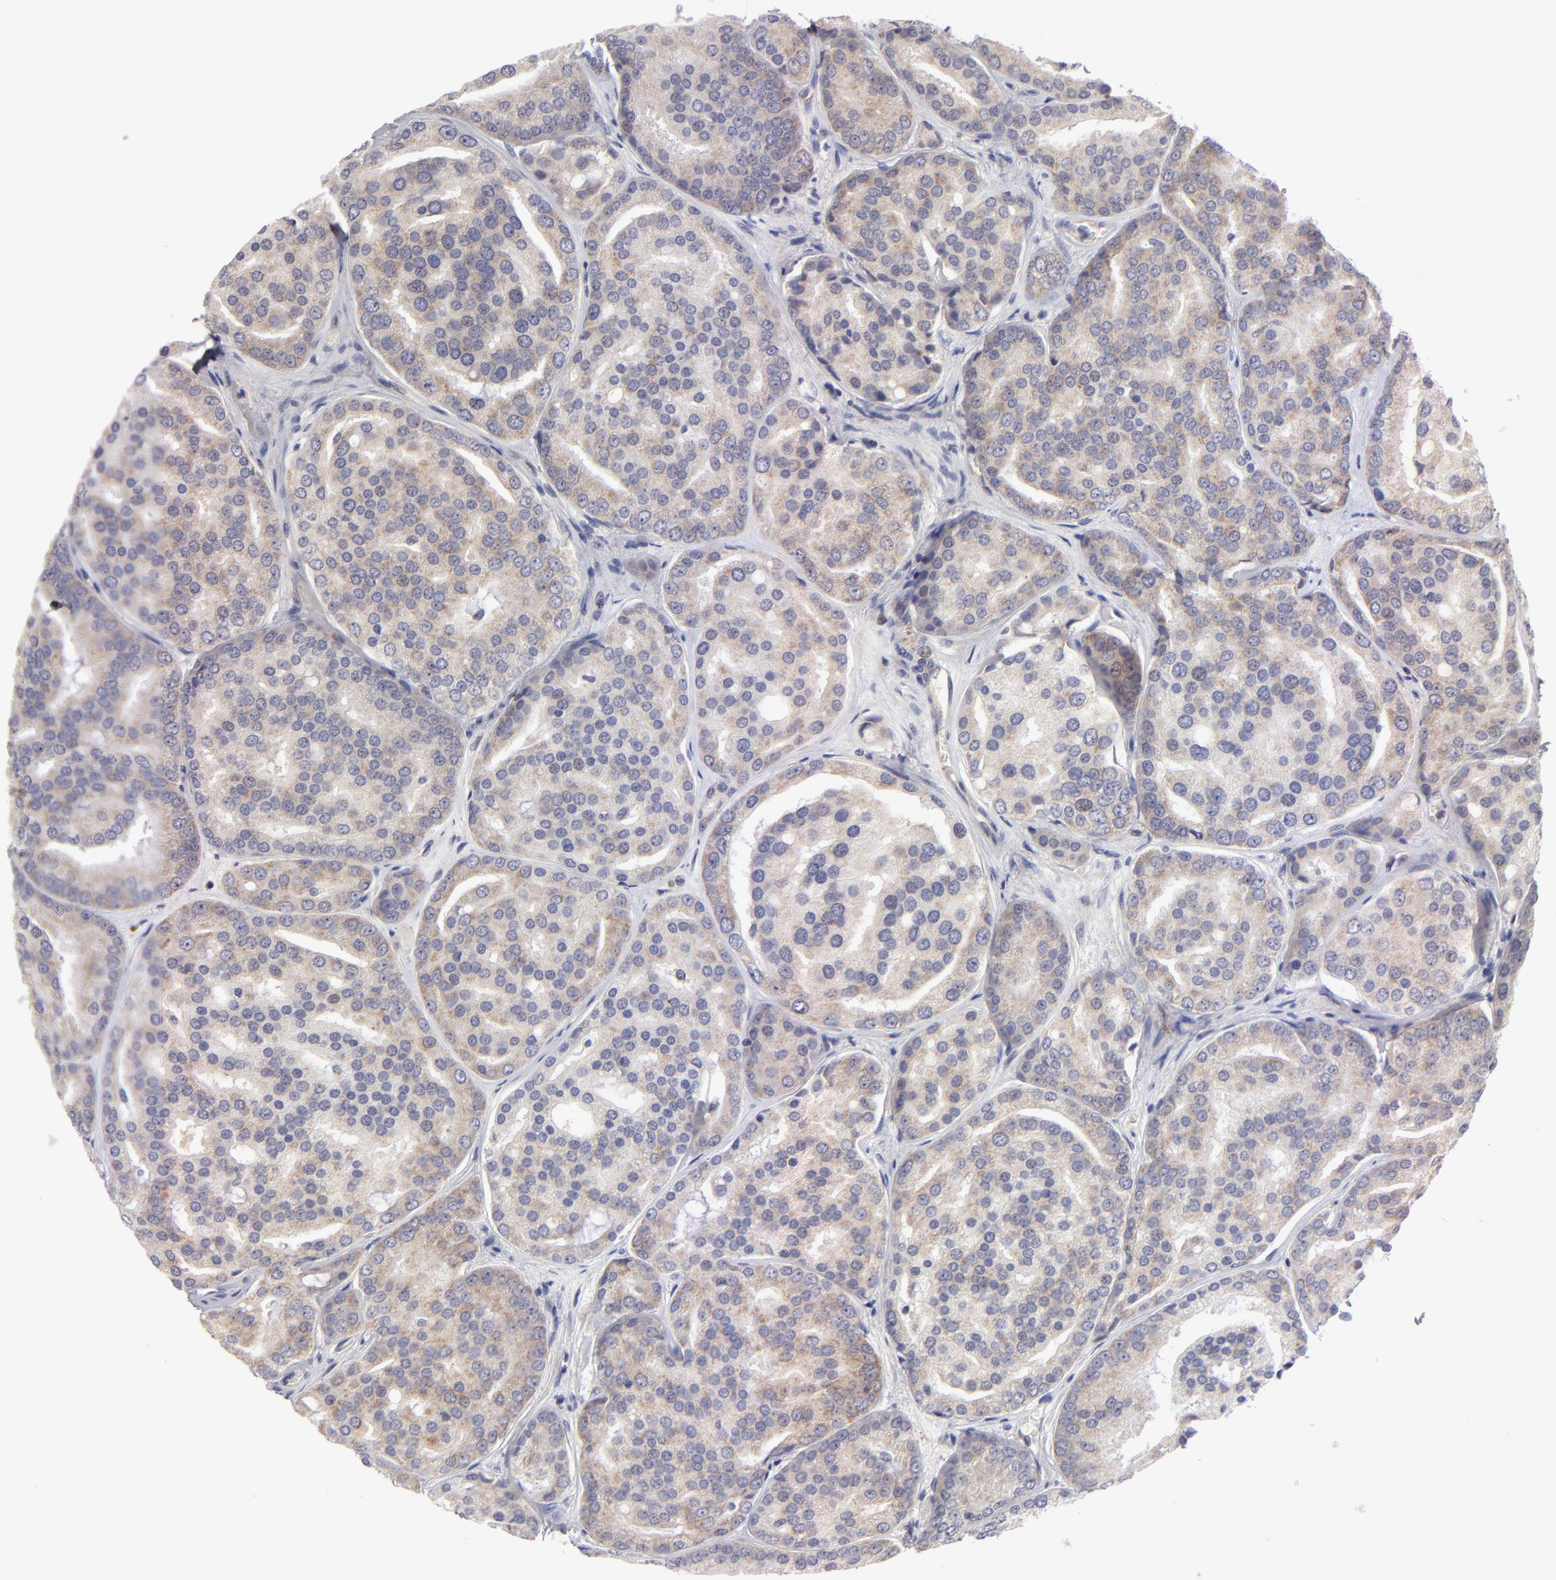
{"staining": {"intensity": "weak", "quantity": ">75%", "location": "cytoplasmic/membranous"}, "tissue": "prostate cancer", "cell_type": "Tumor cells", "image_type": "cancer", "snomed": [{"axis": "morphology", "description": "Adenocarcinoma, High grade"}, {"axis": "topography", "description": "Prostate"}], "caption": "Prostate high-grade adenocarcinoma stained with a brown dye demonstrates weak cytoplasmic/membranous positive positivity in approximately >75% of tumor cells.", "gene": "HCCS", "patient": {"sex": "male", "age": 64}}